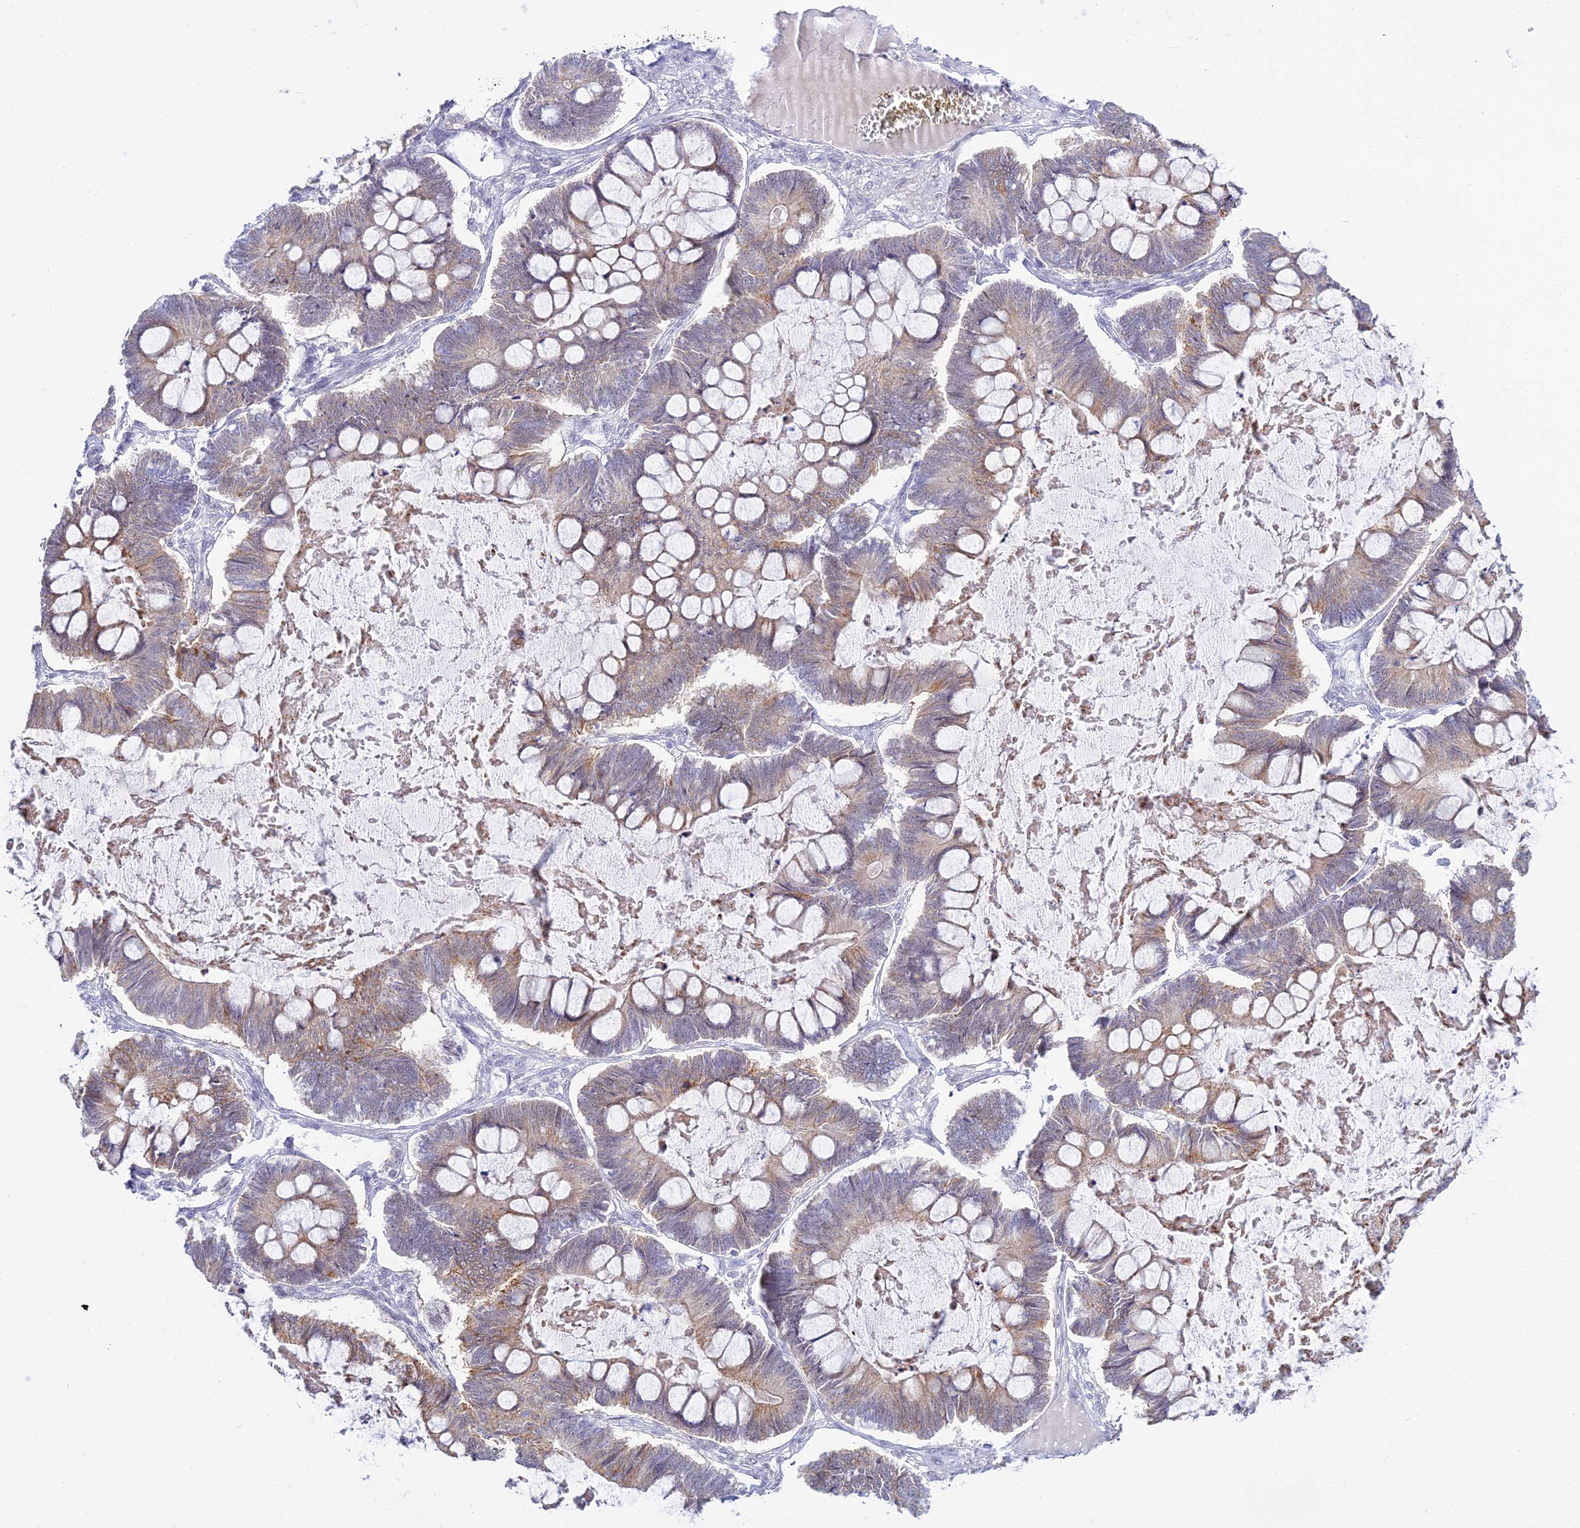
{"staining": {"intensity": "weak", "quantity": ">75%", "location": "cytoplasmic/membranous"}, "tissue": "ovarian cancer", "cell_type": "Tumor cells", "image_type": "cancer", "snomed": [{"axis": "morphology", "description": "Cystadenocarcinoma, mucinous, NOS"}, {"axis": "topography", "description": "Ovary"}], "caption": "A low amount of weak cytoplasmic/membranous expression is appreciated in approximately >75% of tumor cells in ovarian mucinous cystadenocarcinoma tissue.", "gene": "C6orf163", "patient": {"sex": "female", "age": 61}}